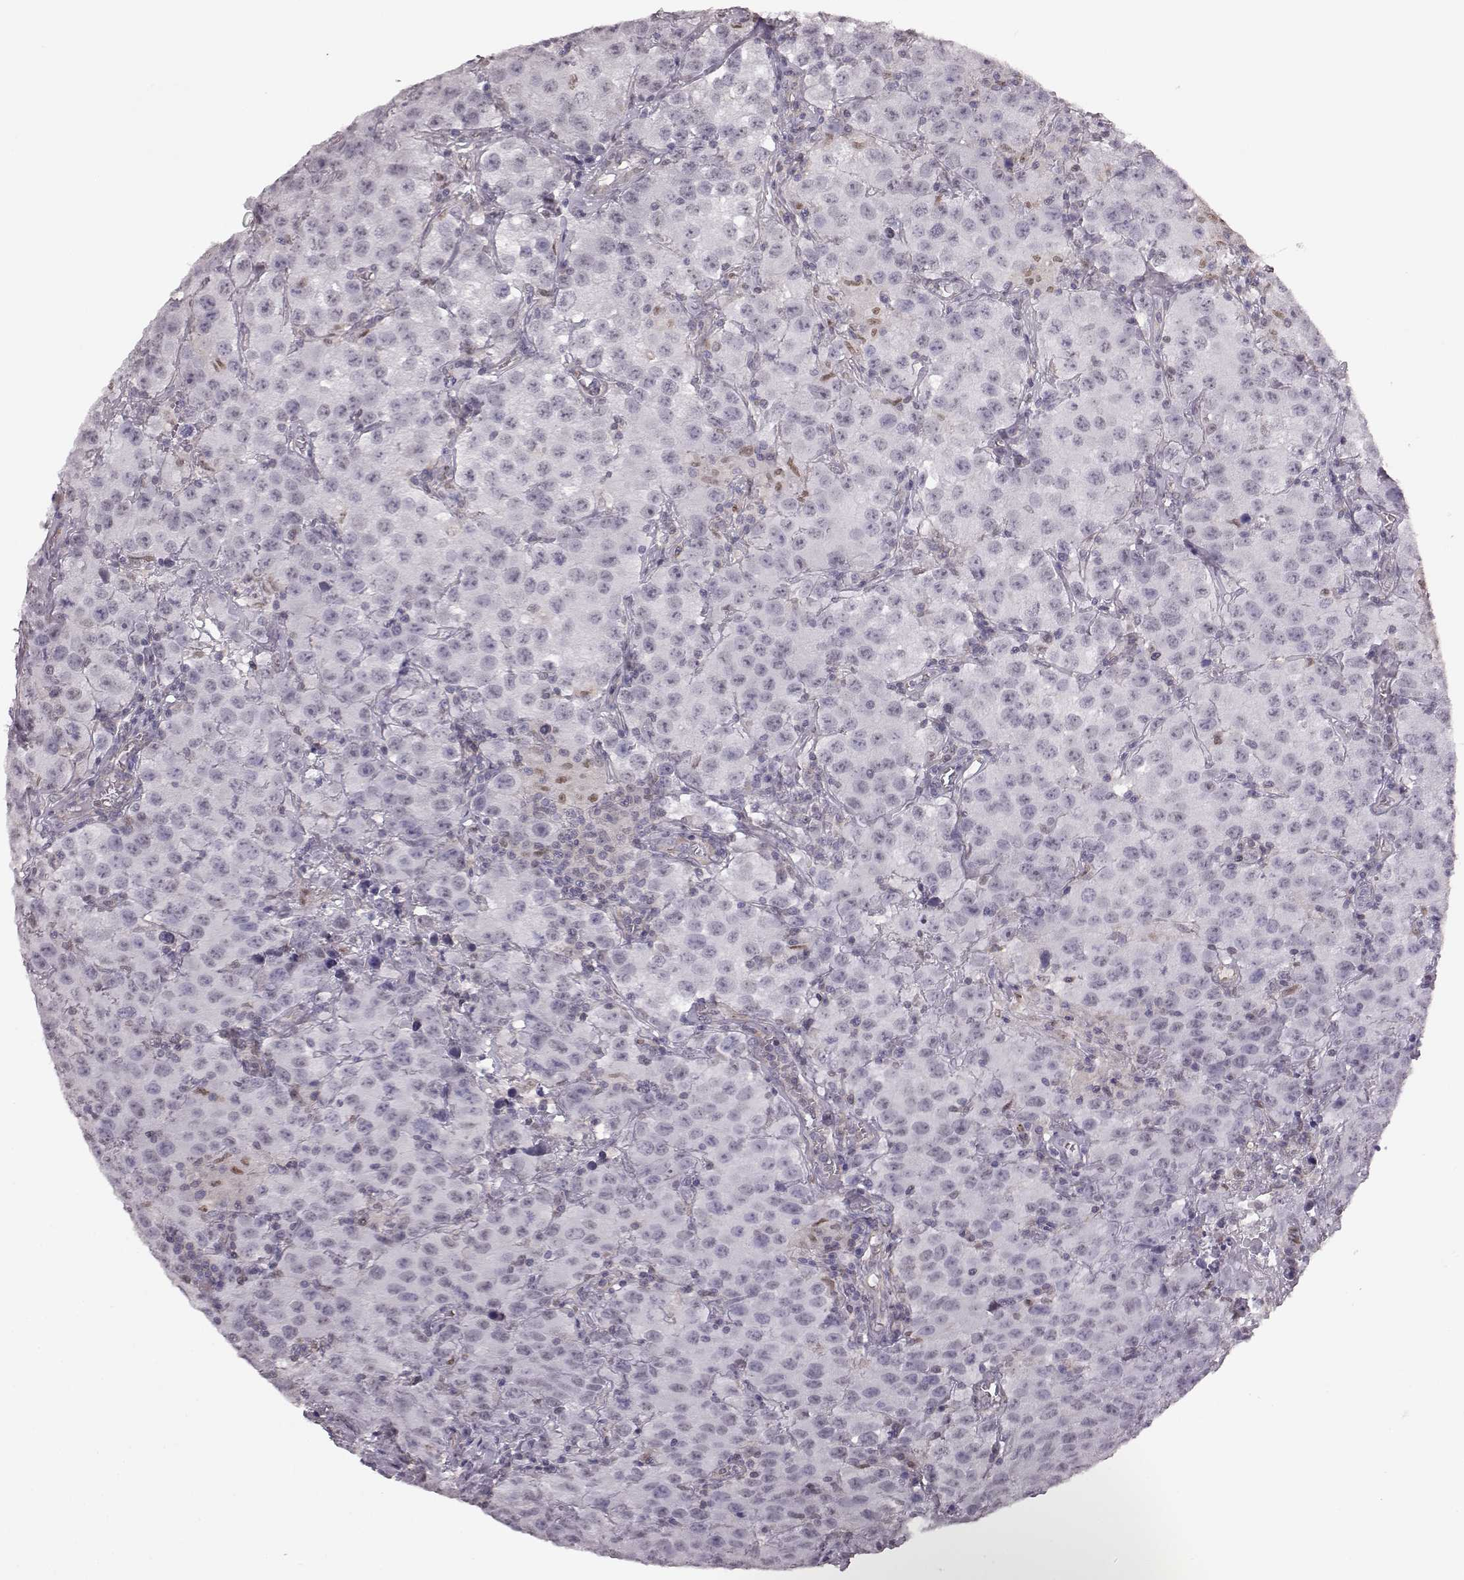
{"staining": {"intensity": "negative", "quantity": "none", "location": "none"}, "tissue": "testis cancer", "cell_type": "Tumor cells", "image_type": "cancer", "snomed": [{"axis": "morphology", "description": "Seminoma, NOS"}, {"axis": "topography", "description": "Testis"}], "caption": "A histopathology image of testis cancer stained for a protein shows no brown staining in tumor cells.", "gene": "KLF6", "patient": {"sex": "male", "age": 52}}